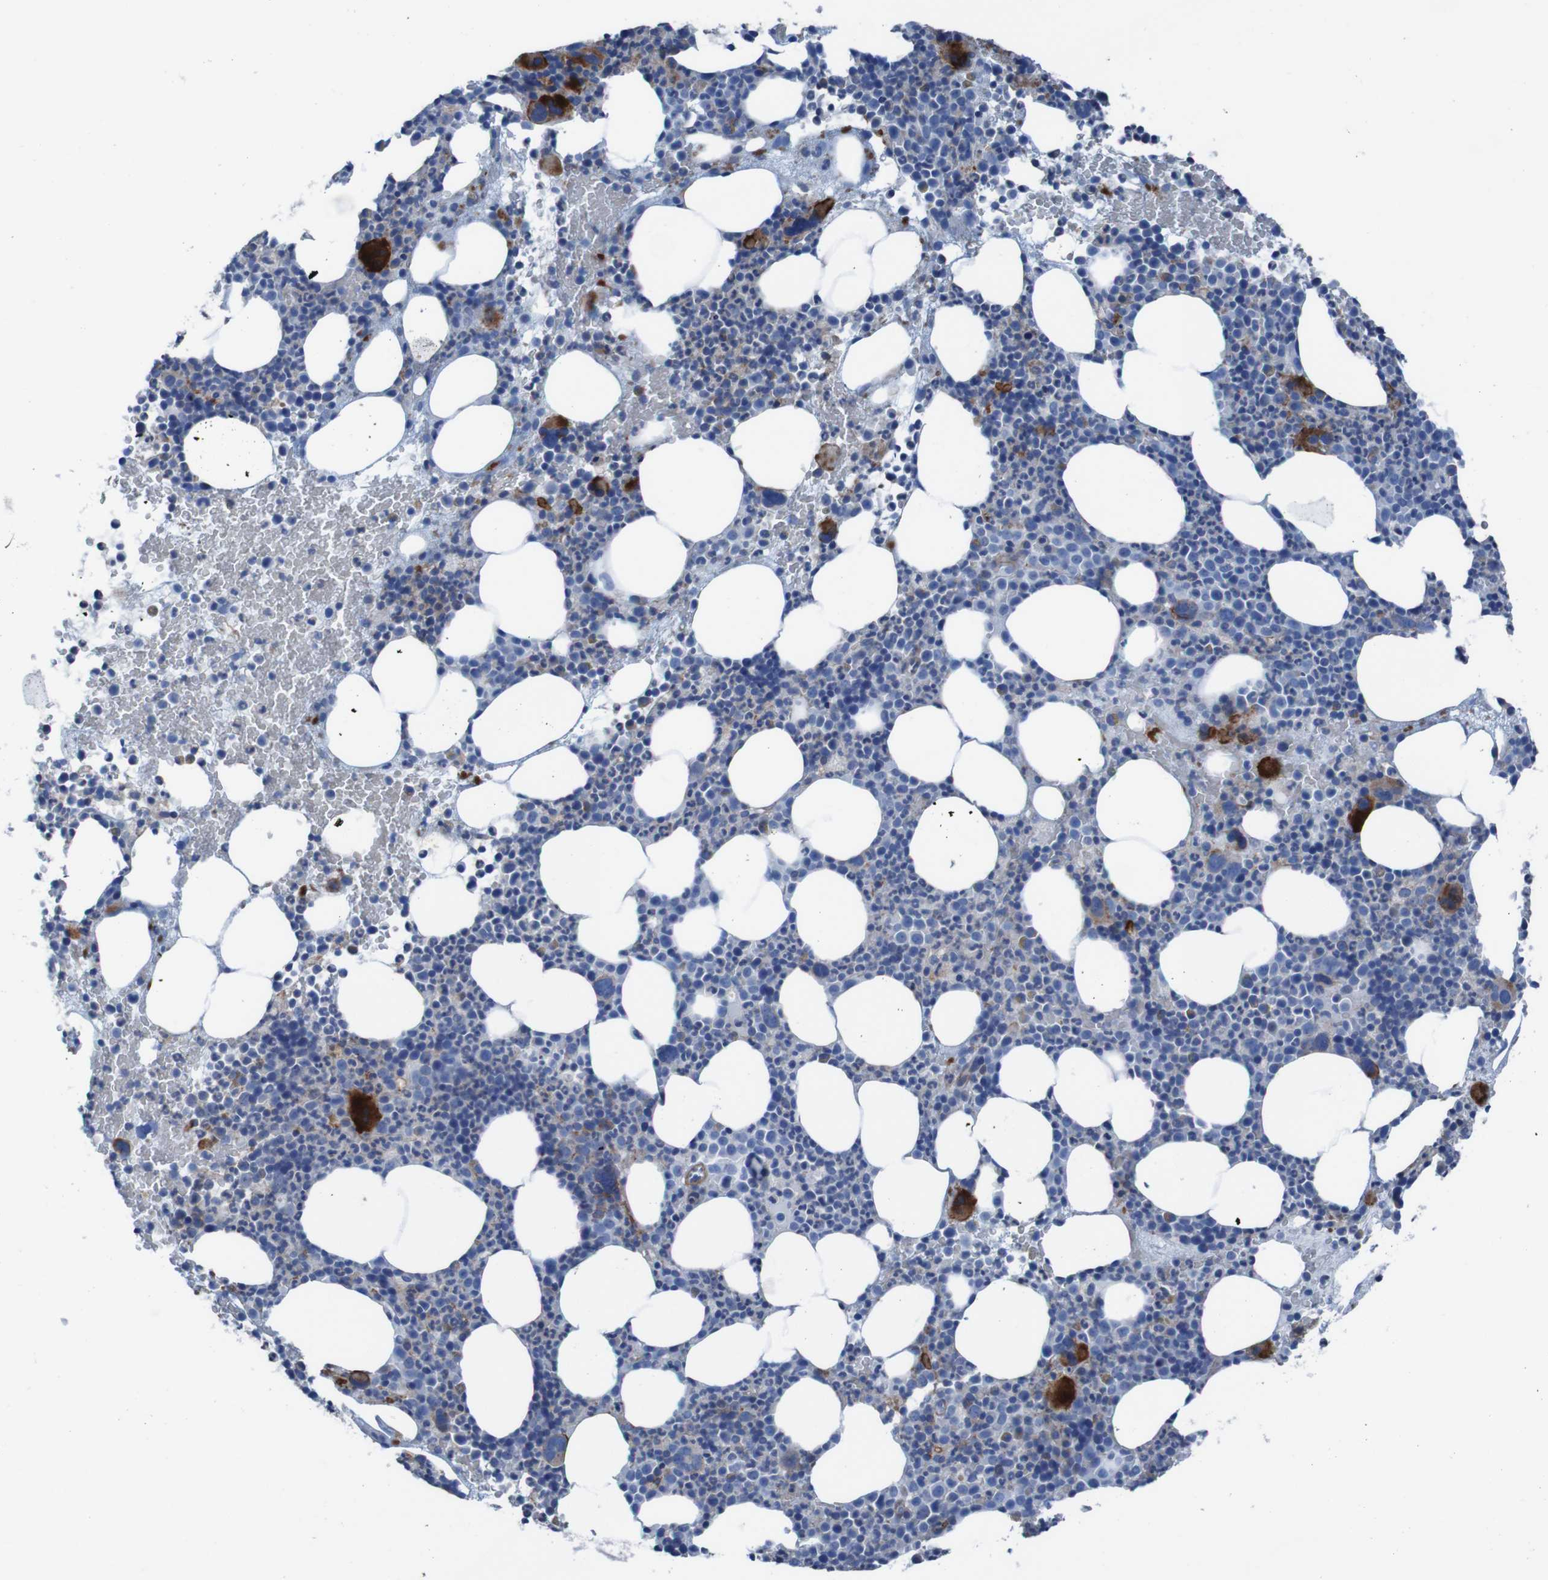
{"staining": {"intensity": "strong", "quantity": "<25%", "location": "cytoplasmic/membranous"}, "tissue": "bone marrow", "cell_type": "Hematopoietic cells", "image_type": "normal", "snomed": [{"axis": "morphology", "description": "Normal tissue, NOS"}, {"axis": "morphology", "description": "Inflammation, NOS"}, {"axis": "topography", "description": "Bone marrow"}], "caption": "IHC image of unremarkable human bone marrow stained for a protein (brown), which exhibits medium levels of strong cytoplasmic/membranous positivity in about <25% of hematopoietic cells.", "gene": "RNF182", "patient": {"sex": "male", "age": 73}}